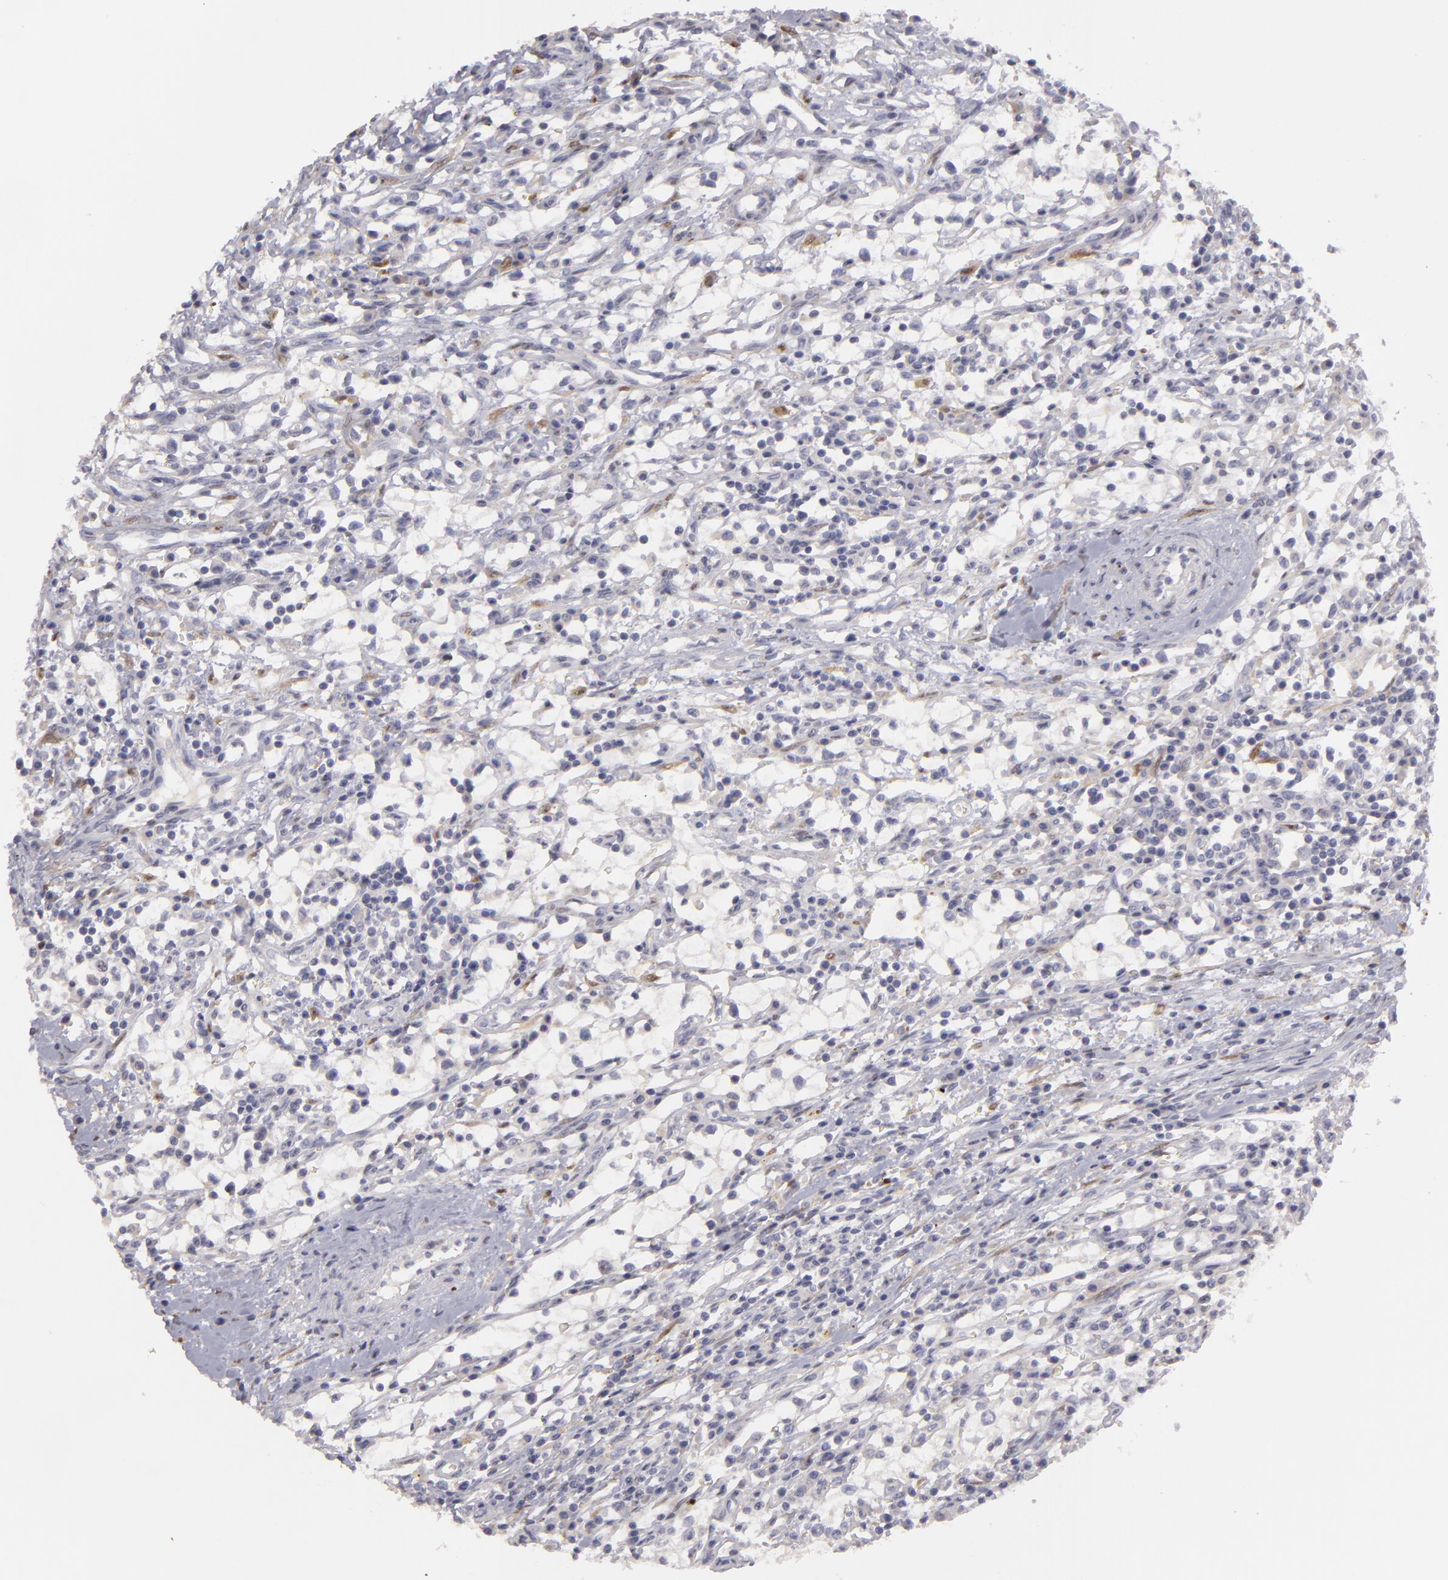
{"staining": {"intensity": "negative", "quantity": "none", "location": "none"}, "tissue": "renal cancer", "cell_type": "Tumor cells", "image_type": "cancer", "snomed": [{"axis": "morphology", "description": "Adenocarcinoma, NOS"}, {"axis": "topography", "description": "Kidney"}], "caption": "Renal adenocarcinoma was stained to show a protein in brown. There is no significant positivity in tumor cells.", "gene": "EFS", "patient": {"sex": "male", "age": 82}}